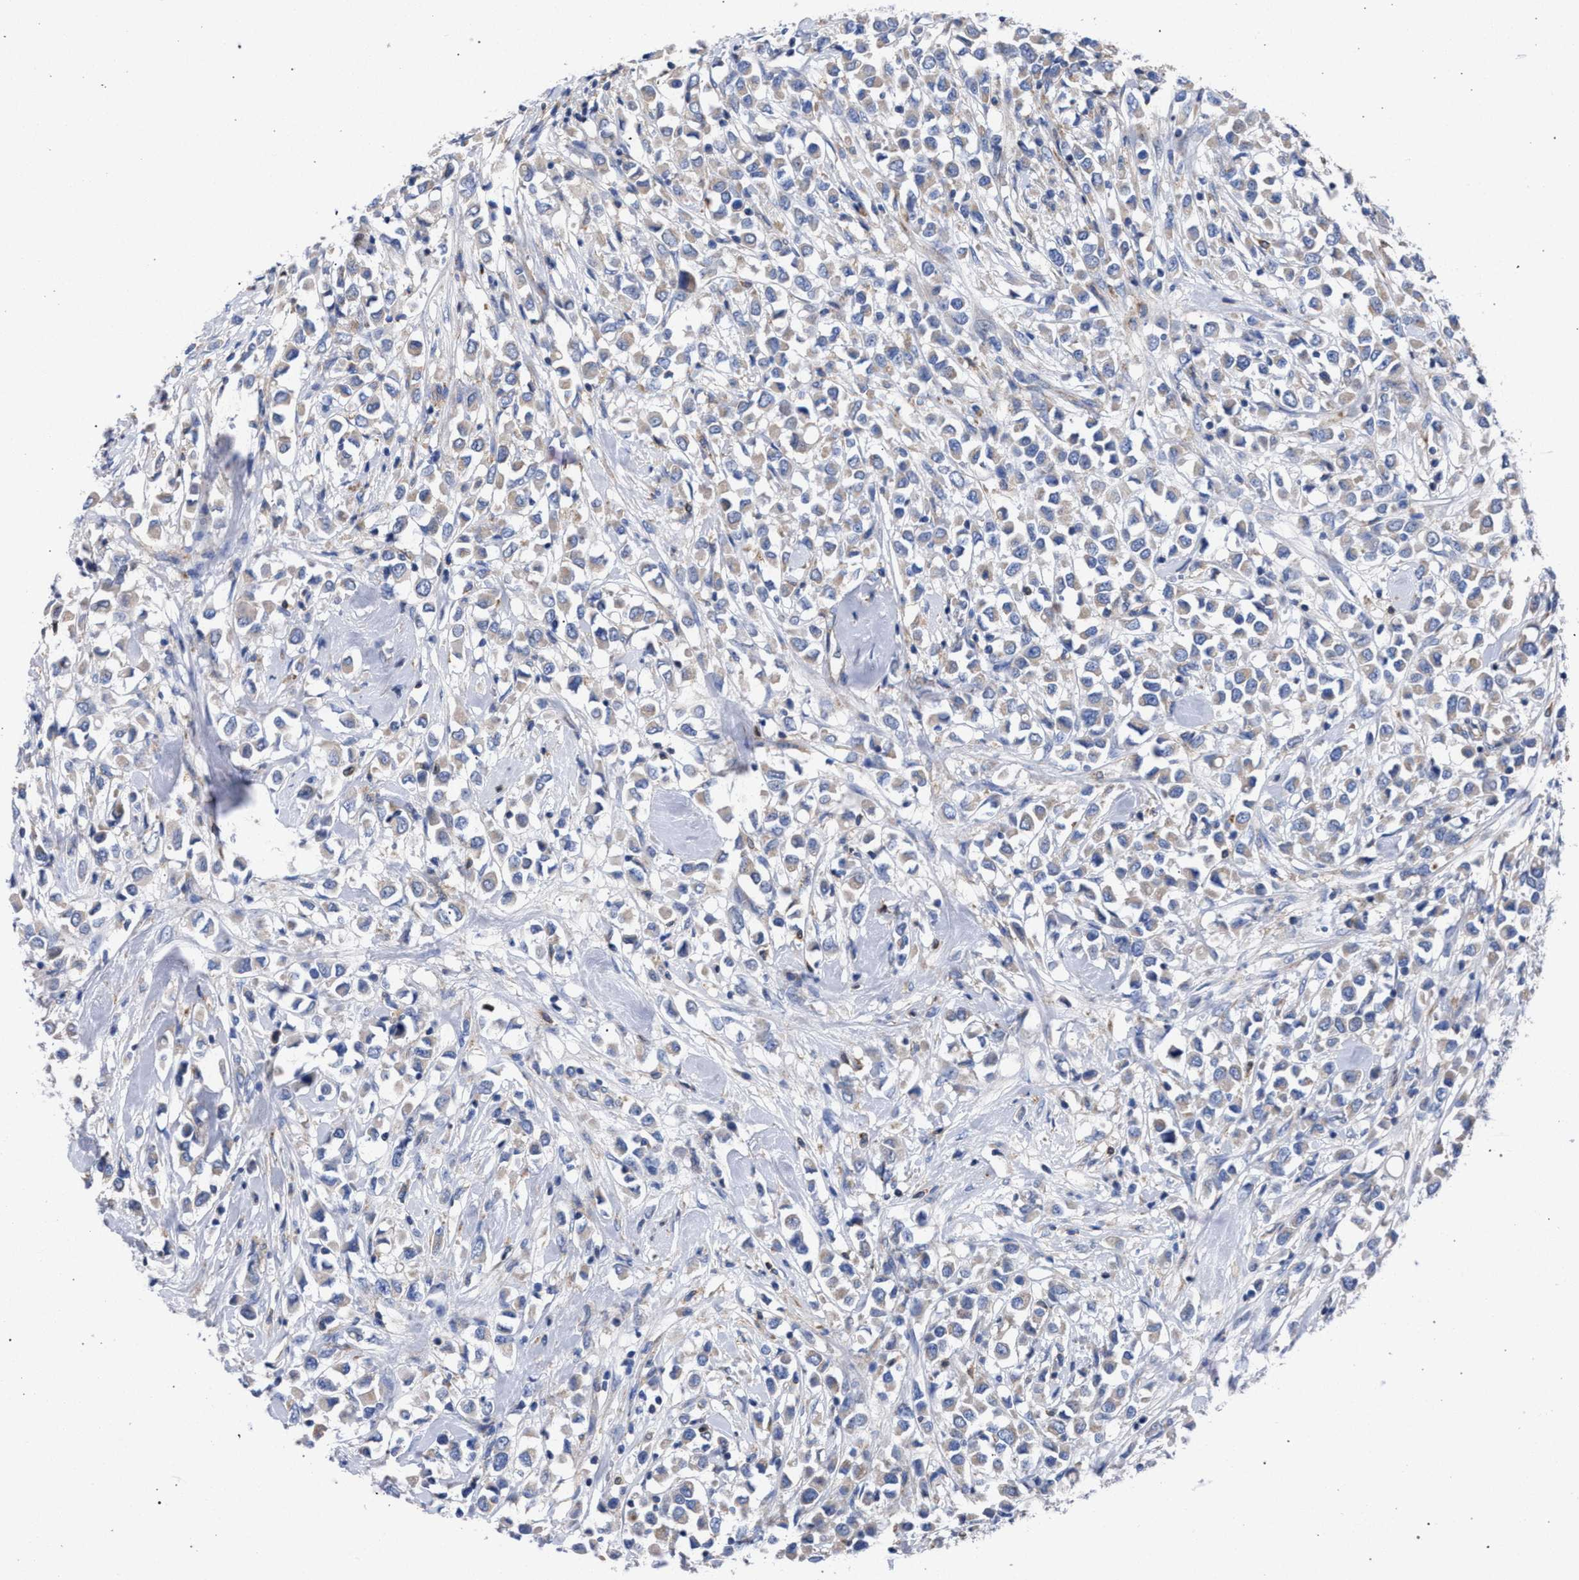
{"staining": {"intensity": "weak", "quantity": "<25%", "location": "cytoplasmic/membranous"}, "tissue": "breast cancer", "cell_type": "Tumor cells", "image_type": "cancer", "snomed": [{"axis": "morphology", "description": "Duct carcinoma"}, {"axis": "topography", "description": "Breast"}], "caption": "A histopathology image of invasive ductal carcinoma (breast) stained for a protein reveals no brown staining in tumor cells.", "gene": "GMPR", "patient": {"sex": "female", "age": 61}}